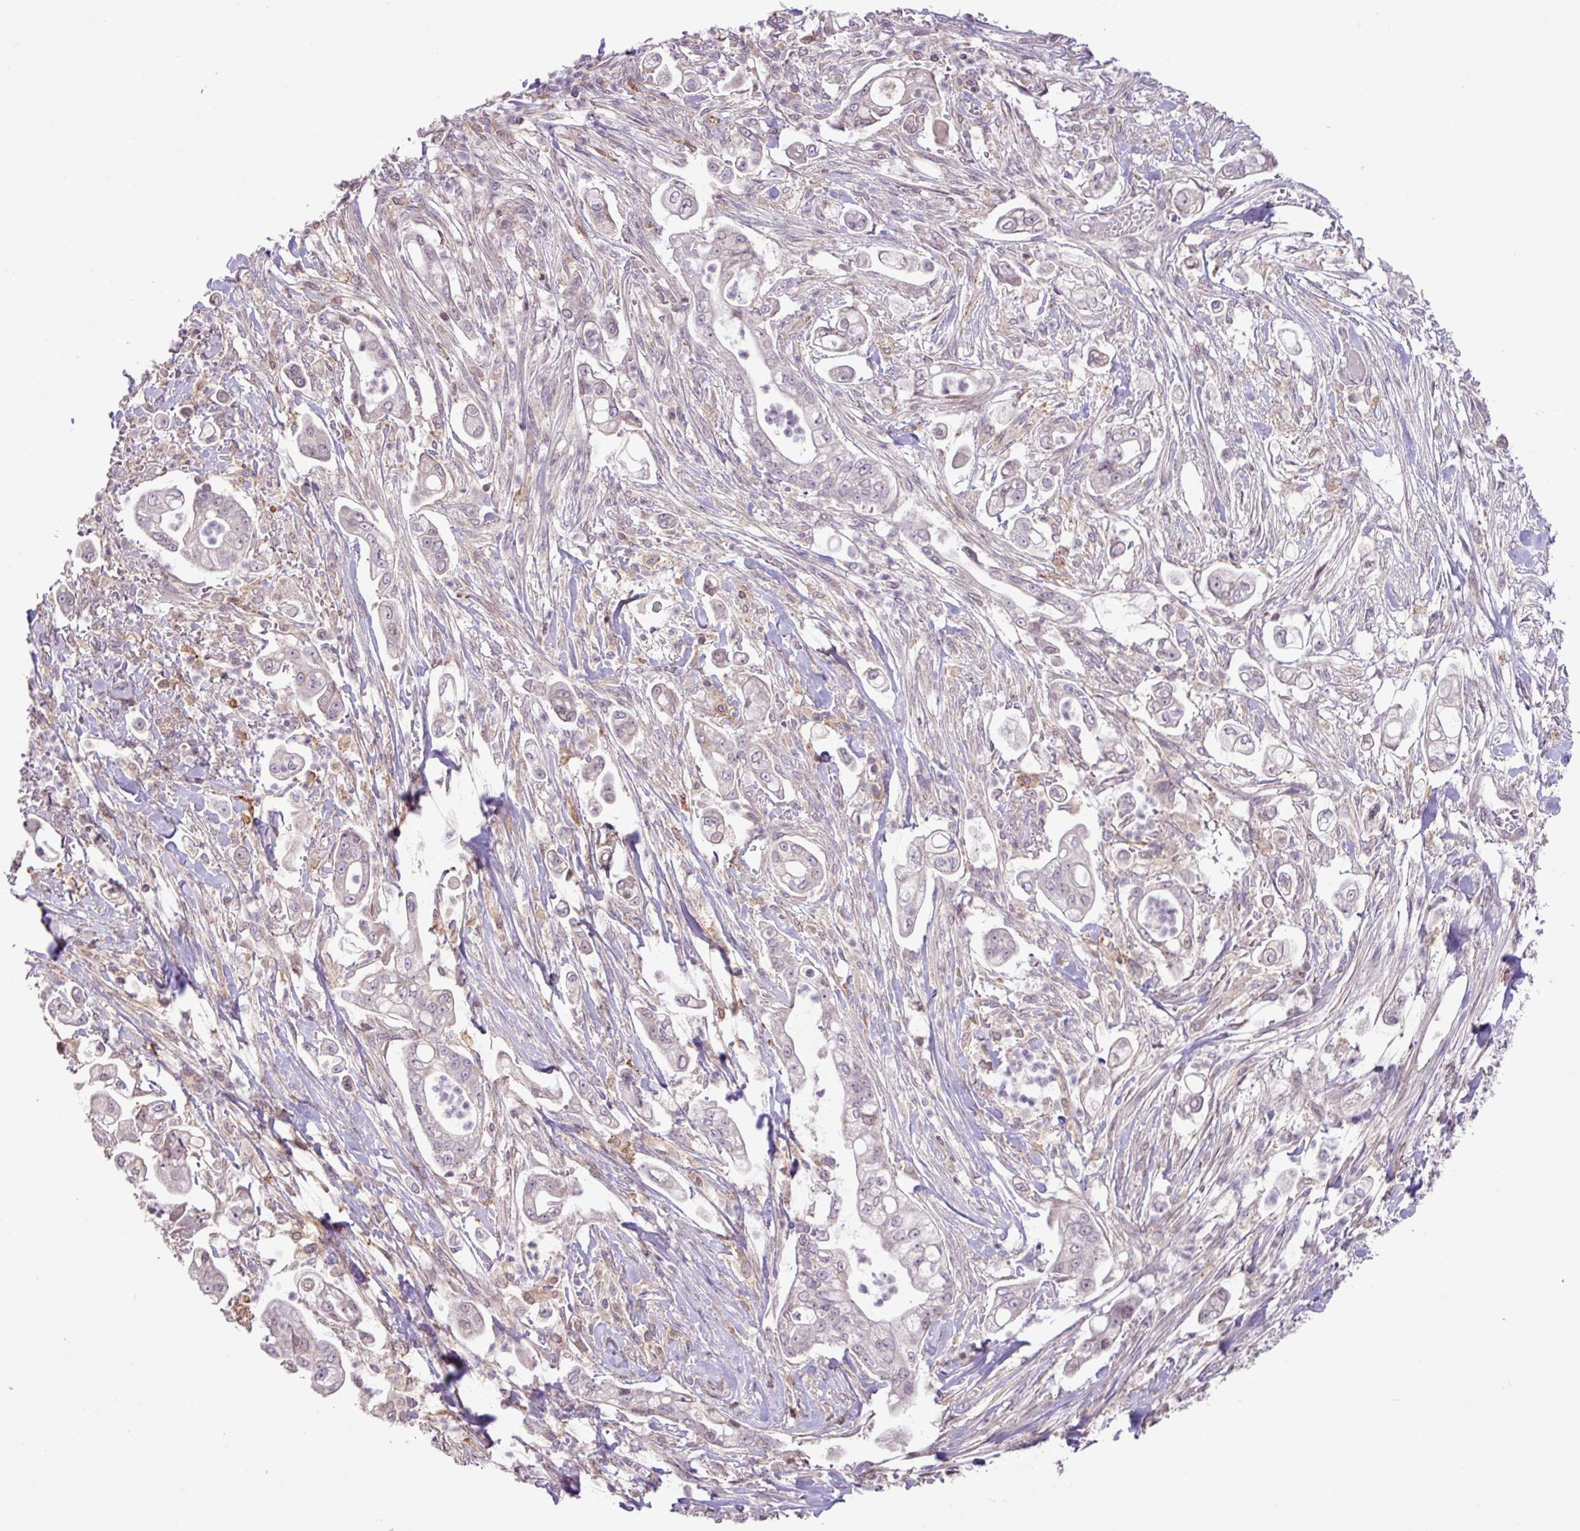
{"staining": {"intensity": "negative", "quantity": "none", "location": "none"}, "tissue": "pancreatic cancer", "cell_type": "Tumor cells", "image_type": "cancer", "snomed": [{"axis": "morphology", "description": "Adenocarcinoma, NOS"}, {"axis": "topography", "description": "Pancreas"}], "caption": "High power microscopy photomicrograph of an IHC histopathology image of adenocarcinoma (pancreatic), revealing no significant positivity in tumor cells. (Immunohistochemistry (ihc), brightfield microscopy, high magnification).", "gene": "ARHGEF25", "patient": {"sex": "female", "age": 69}}